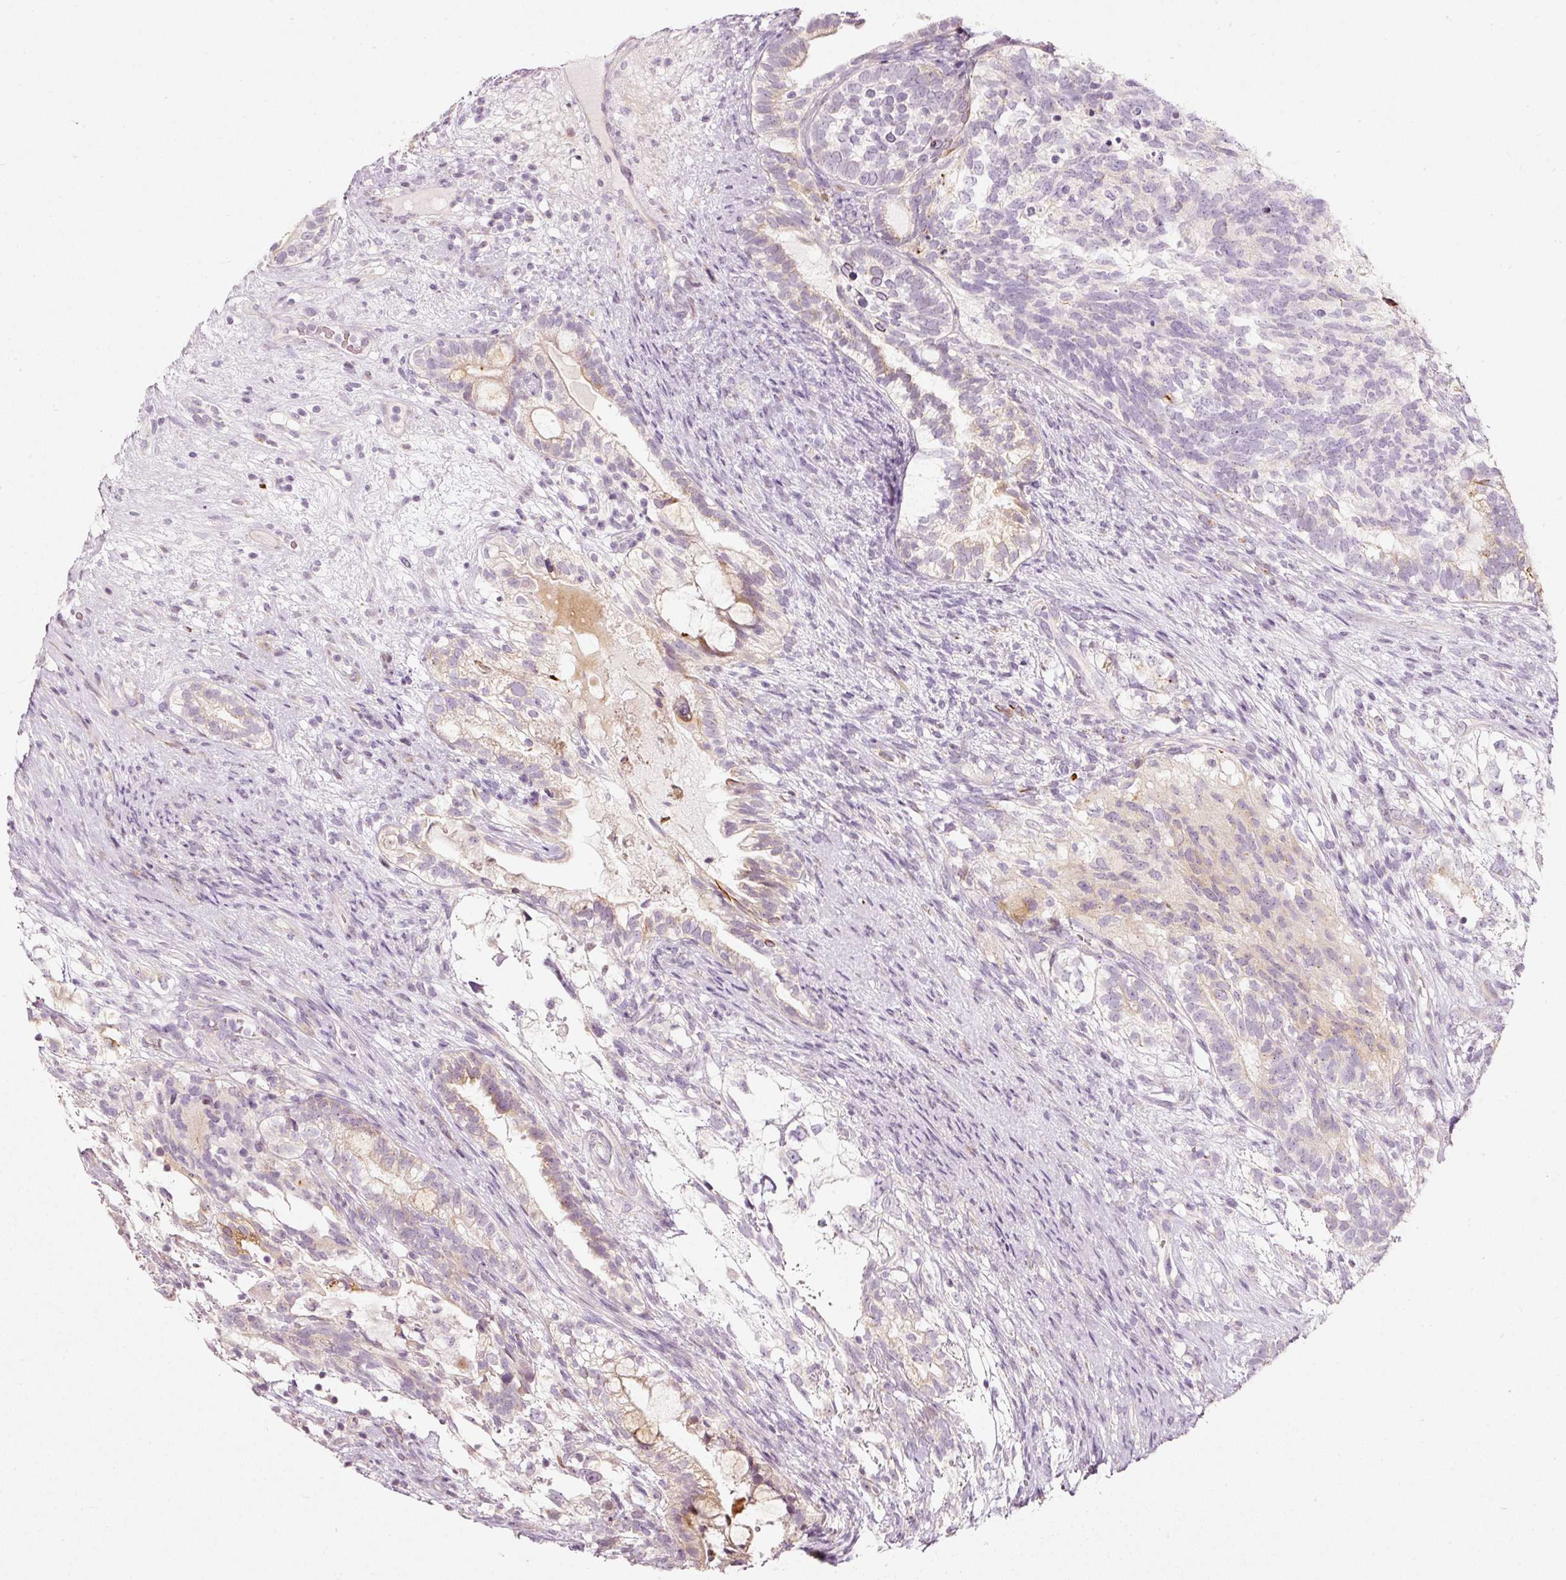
{"staining": {"intensity": "moderate", "quantity": "<25%", "location": "cytoplasmic/membranous"}, "tissue": "testis cancer", "cell_type": "Tumor cells", "image_type": "cancer", "snomed": [{"axis": "morphology", "description": "Seminoma, NOS"}, {"axis": "morphology", "description": "Carcinoma, Embryonal, NOS"}, {"axis": "topography", "description": "Testis"}], "caption": "An image of testis cancer (embryonal carcinoma) stained for a protein displays moderate cytoplasmic/membranous brown staining in tumor cells.", "gene": "SLC20A1", "patient": {"sex": "male", "age": 41}}